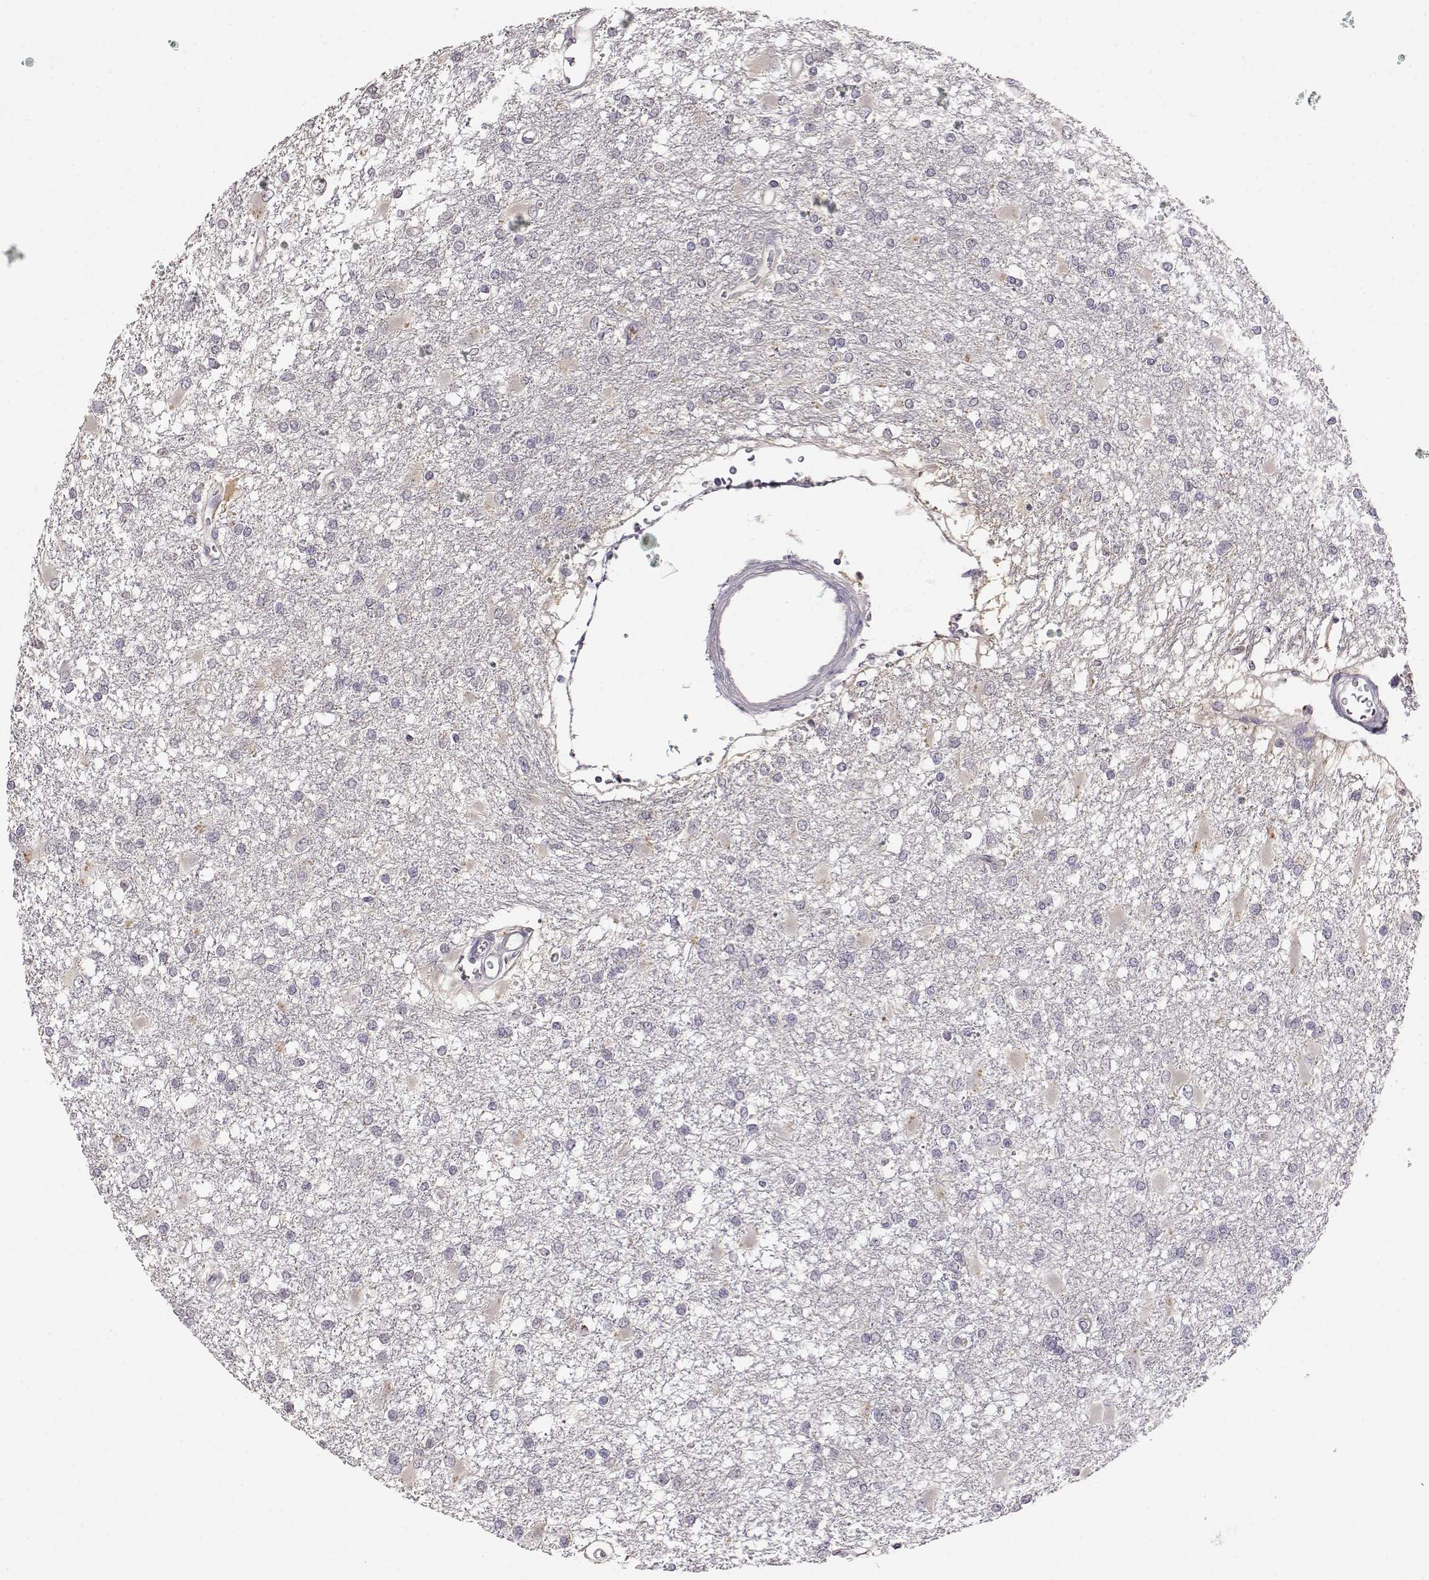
{"staining": {"intensity": "negative", "quantity": "none", "location": "none"}, "tissue": "glioma", "cell_type": "Tumor cells", "image_type": "cancer", "snomed": [{"axis": "morphology", "description": "Glioma, malignant, High grade"}, {"axis": "topography", "description": "Cerebral cortex"}], "caption": "Immunohistochemistry of malignant glioma (high-grade) exhibits no staining in tumor cells. (DAB immunohistochemistry with hematoxylin counter stain).", "gene": "TACR1", "patient": {"sex": "male", "age": 79}}